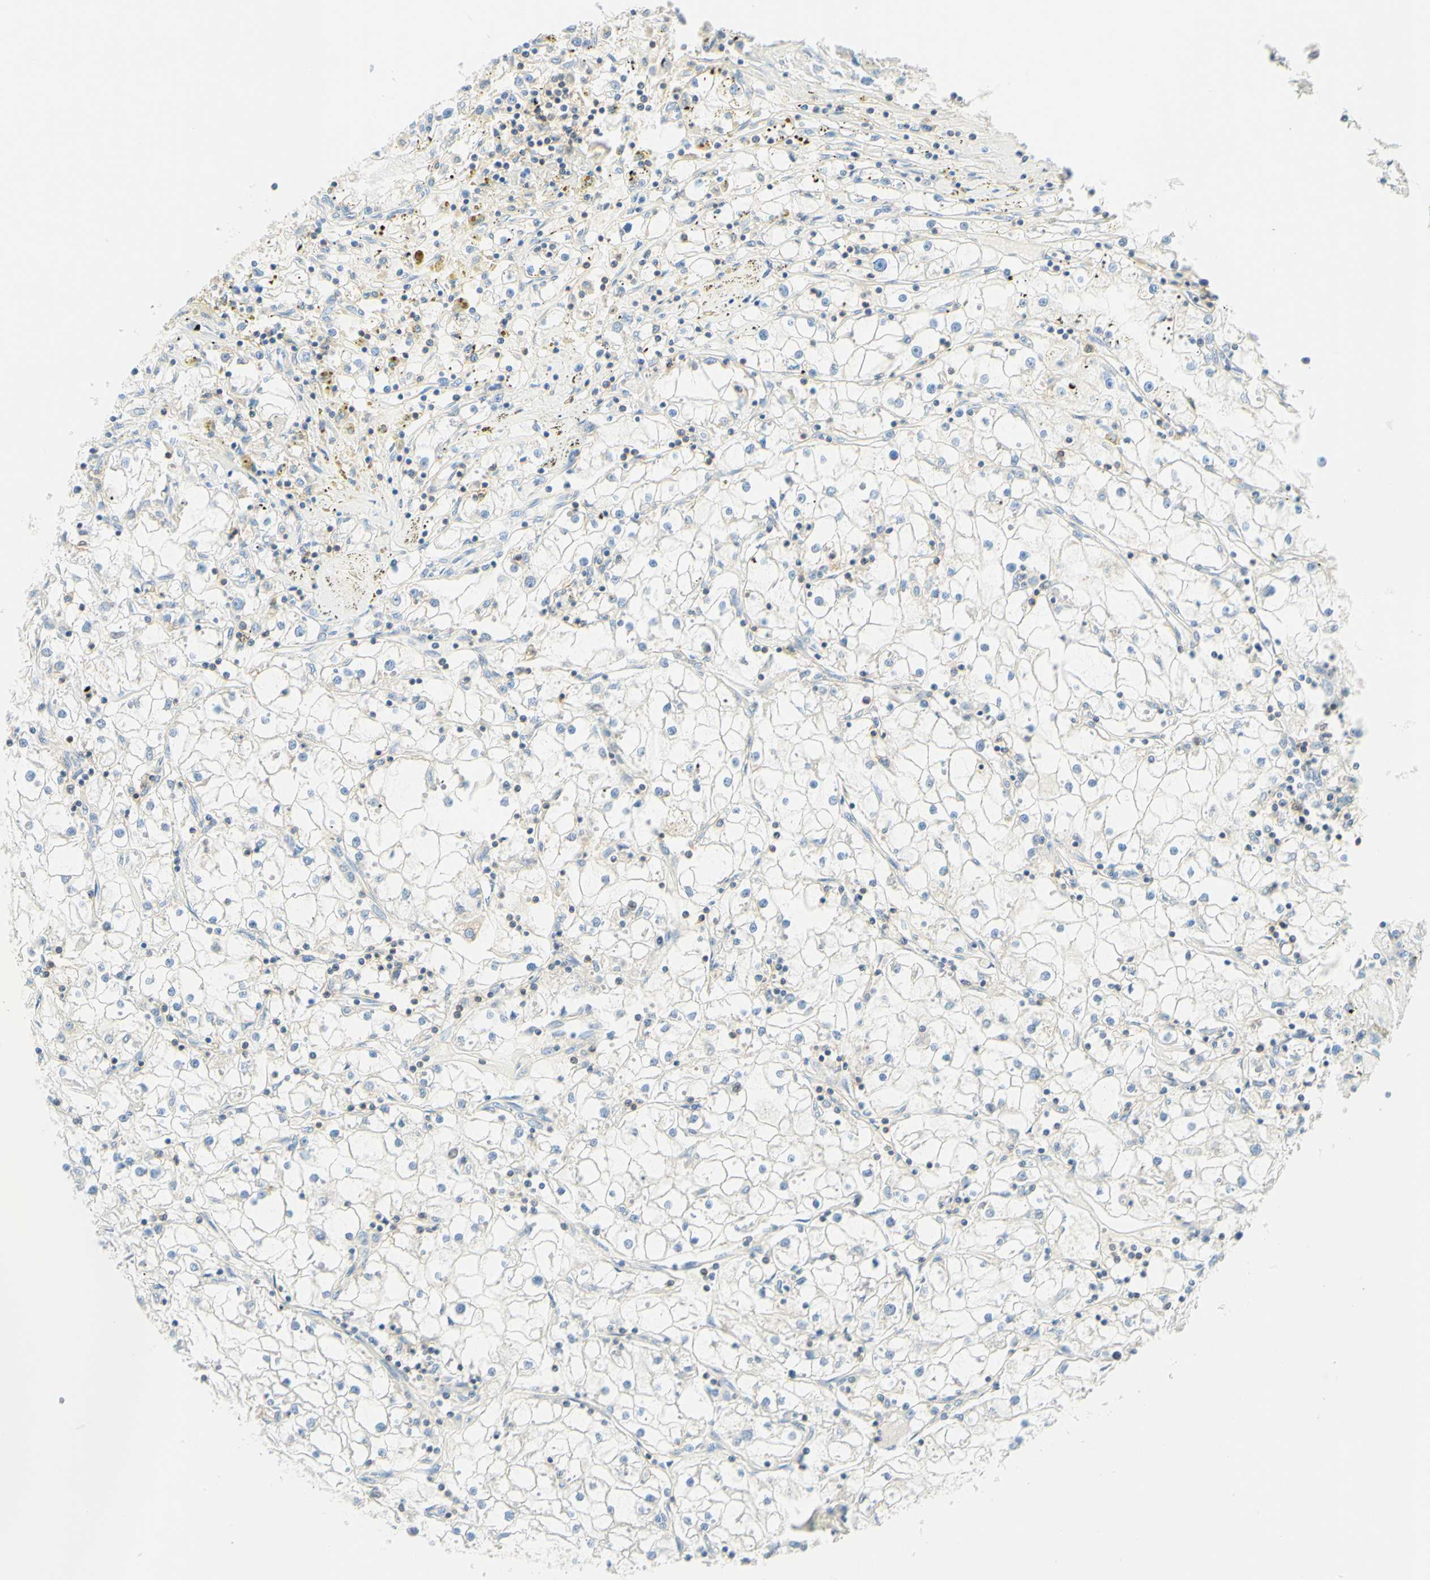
{"staining": {"intensity": "negative", "quantity": "none", "location": "none"}, "tissue": "renal cancer", "cell_type": "Tumor cells", "image_type": "cancer", "snomed": [{"axis": "morphology", "description": "Adenocarcinoma, NOS"}, {"axis": "topography", "description": "Kidney"}], "caption": "Renal adenocarcinoma was stained to show a protein in brown. There is no significant staining in tumor cells.", "gene": "LAT", "patient": {"sex": "male", "age": 56}}